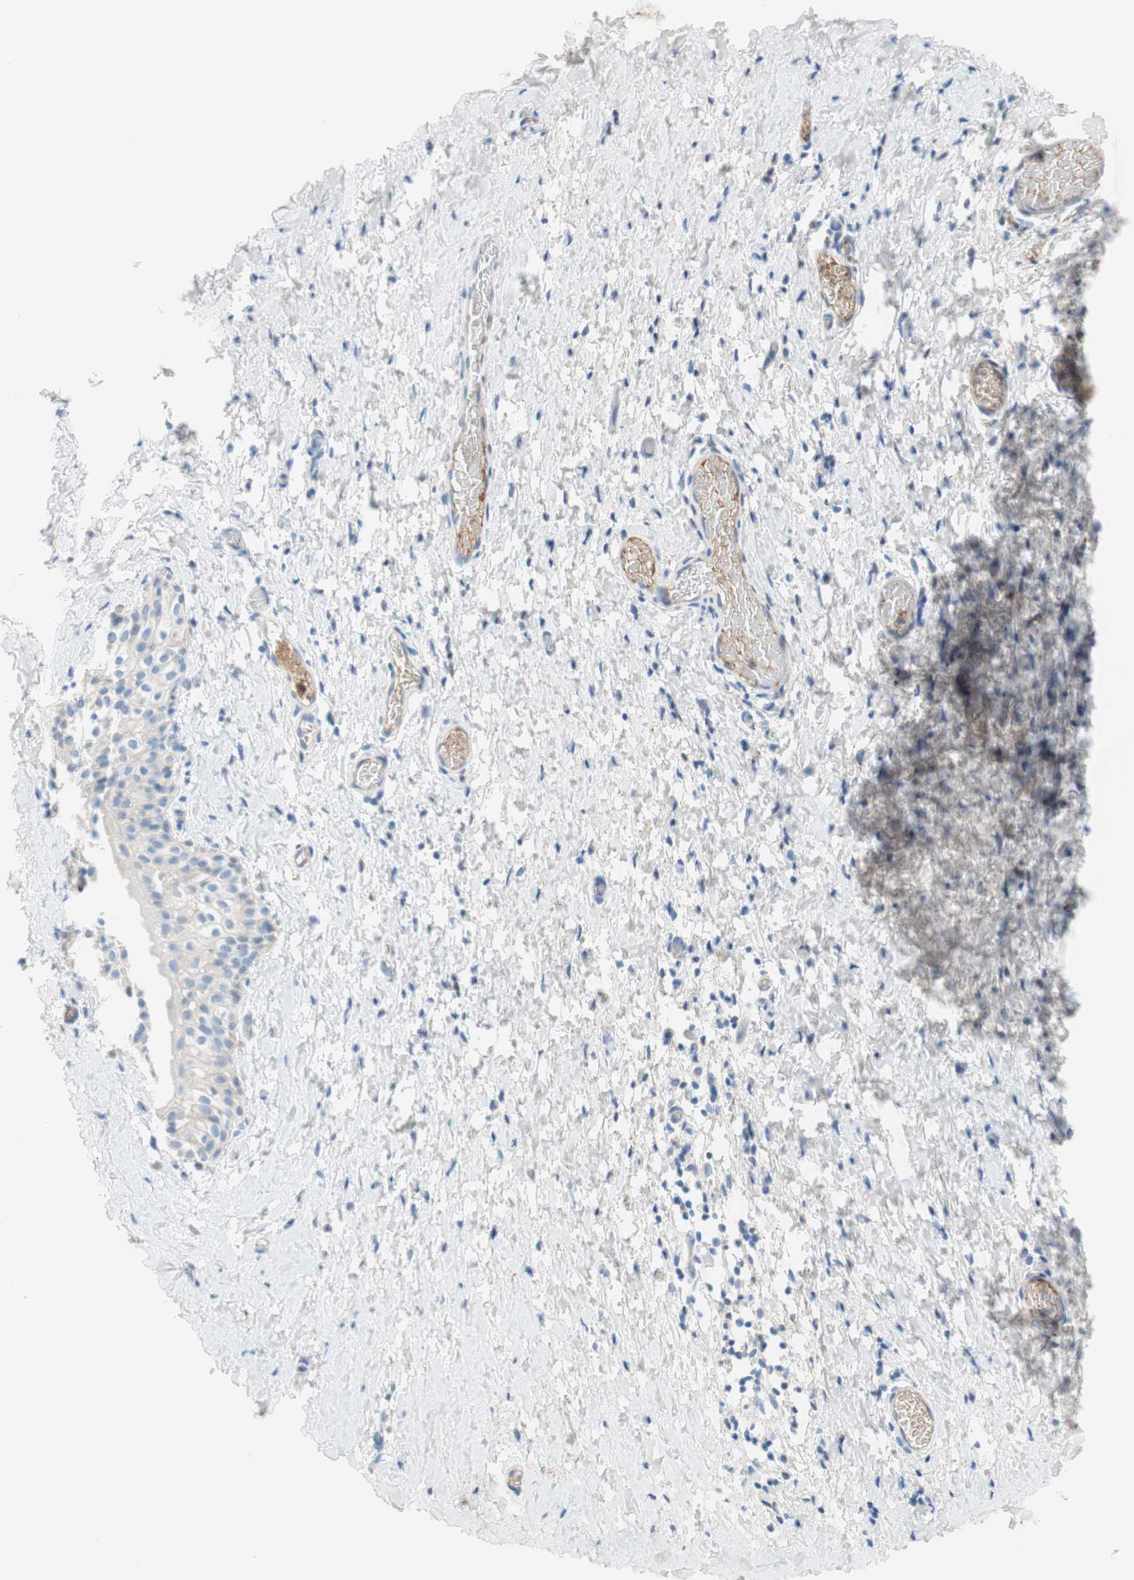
{"staining": {"intensity": "moderate", "quantity": "25%-75%", "location": "cytoplasmic/membranous"}, "tissue": "smooth muscle", "cell_type": "Smooth muscle cells", "image_type": "normal", "snomed": [{"axis": "morphology", "description": "Normal tissue, NOS"}, {"axis": "topography", "description": "Smooth muscle"}], "caption": "Immunohistochemistry (IHC) micrograph of normal smooth muscle: smooth muscle stained using IHC shows medium levels of moderate protein expression localized specifically in the cytoplasmic/membranous of smooth muscle cells, appearing as a cytoplasmic/membranous brown color.", "gene": "RBP4", "patient": {"sex": "male", "age": 16}}